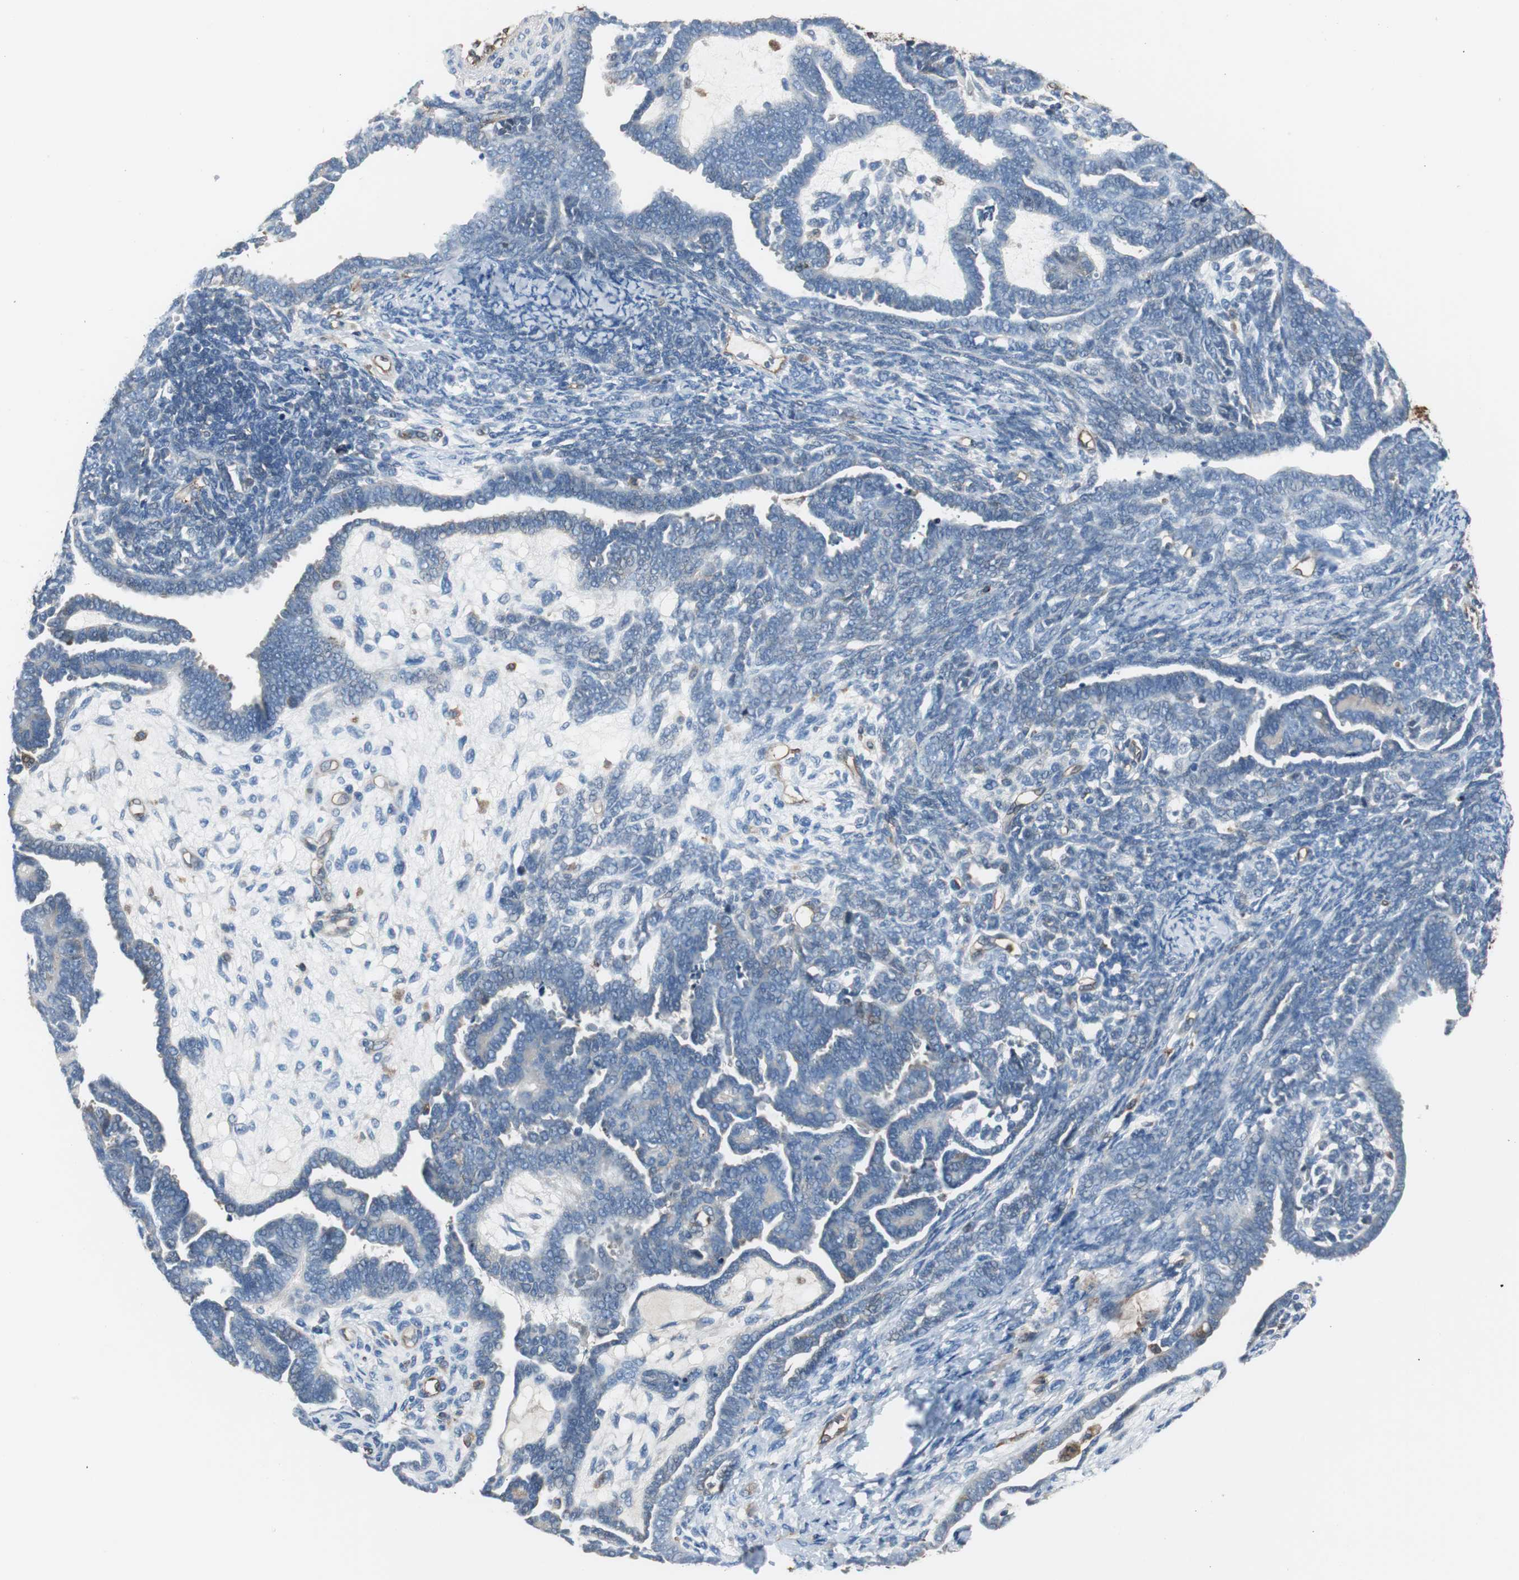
{"staining": {"intensity": "moderate", "quantity": "<25%", "location": "cytoplasmic/membranous"}, "tissue": "endometrial cancer", "cell_type": "Tumor cells", "image_type": "cancer", "snomed": [{"axis": "morphology", "description": "Neoplasm, malignant, NOS"}, {"axis": "topography", "description": "Endometrium"}], "caption": "Approximately <25% of tumor cells in human endometrial cancer display moderate cytoplasmic/membranous protein staining as visualized by brown immunohistochemical staining.", "gene": "B2M", "patient": {"sex": "female", "age": 74}}